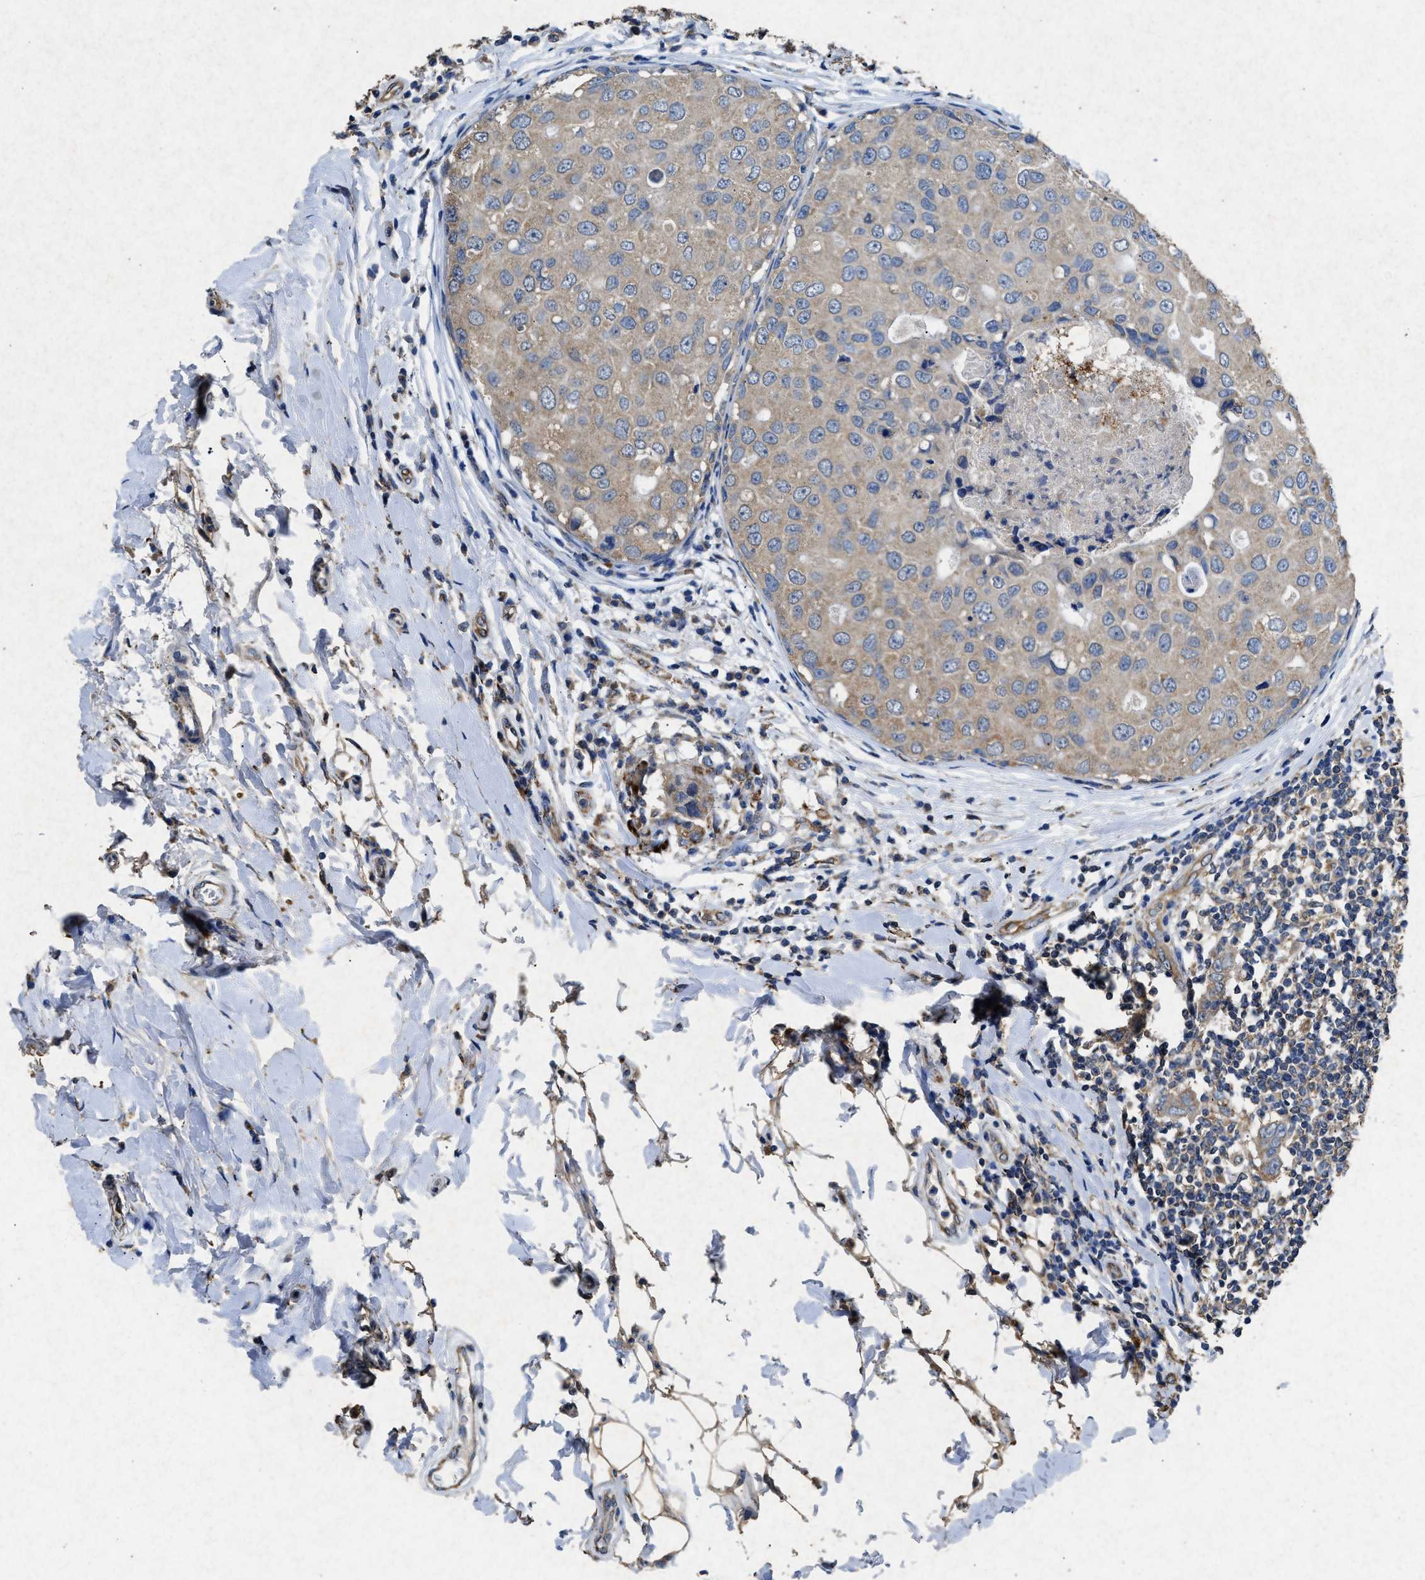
{"staining": {"intensity": "weak", "quantity": ">75%", "location": "cytoplasmic/membranous"}, "tissue": "breast cancer", "cell_type": "Tumor cells", "image_type": "cancer", "snomed": [{"axis": "morphology", "description": "Duct carcinoma"}, {"axis": "topography", "description": "Breast"}], "caption": "A high-resolution photomicrograph shows immunohistochemistry (IHC) staining of breast infiltrating ductal carcinoma, which exhibits weak cytoplasmic/membranous expression in approximately >75% of tumor cells. (DAB (3,3'-diaminobenzidine) IHC, brown staining for protein, blue staining for nuclei).", "gene": "CDK15", "patient": {"sex": "female", "age": 27}}